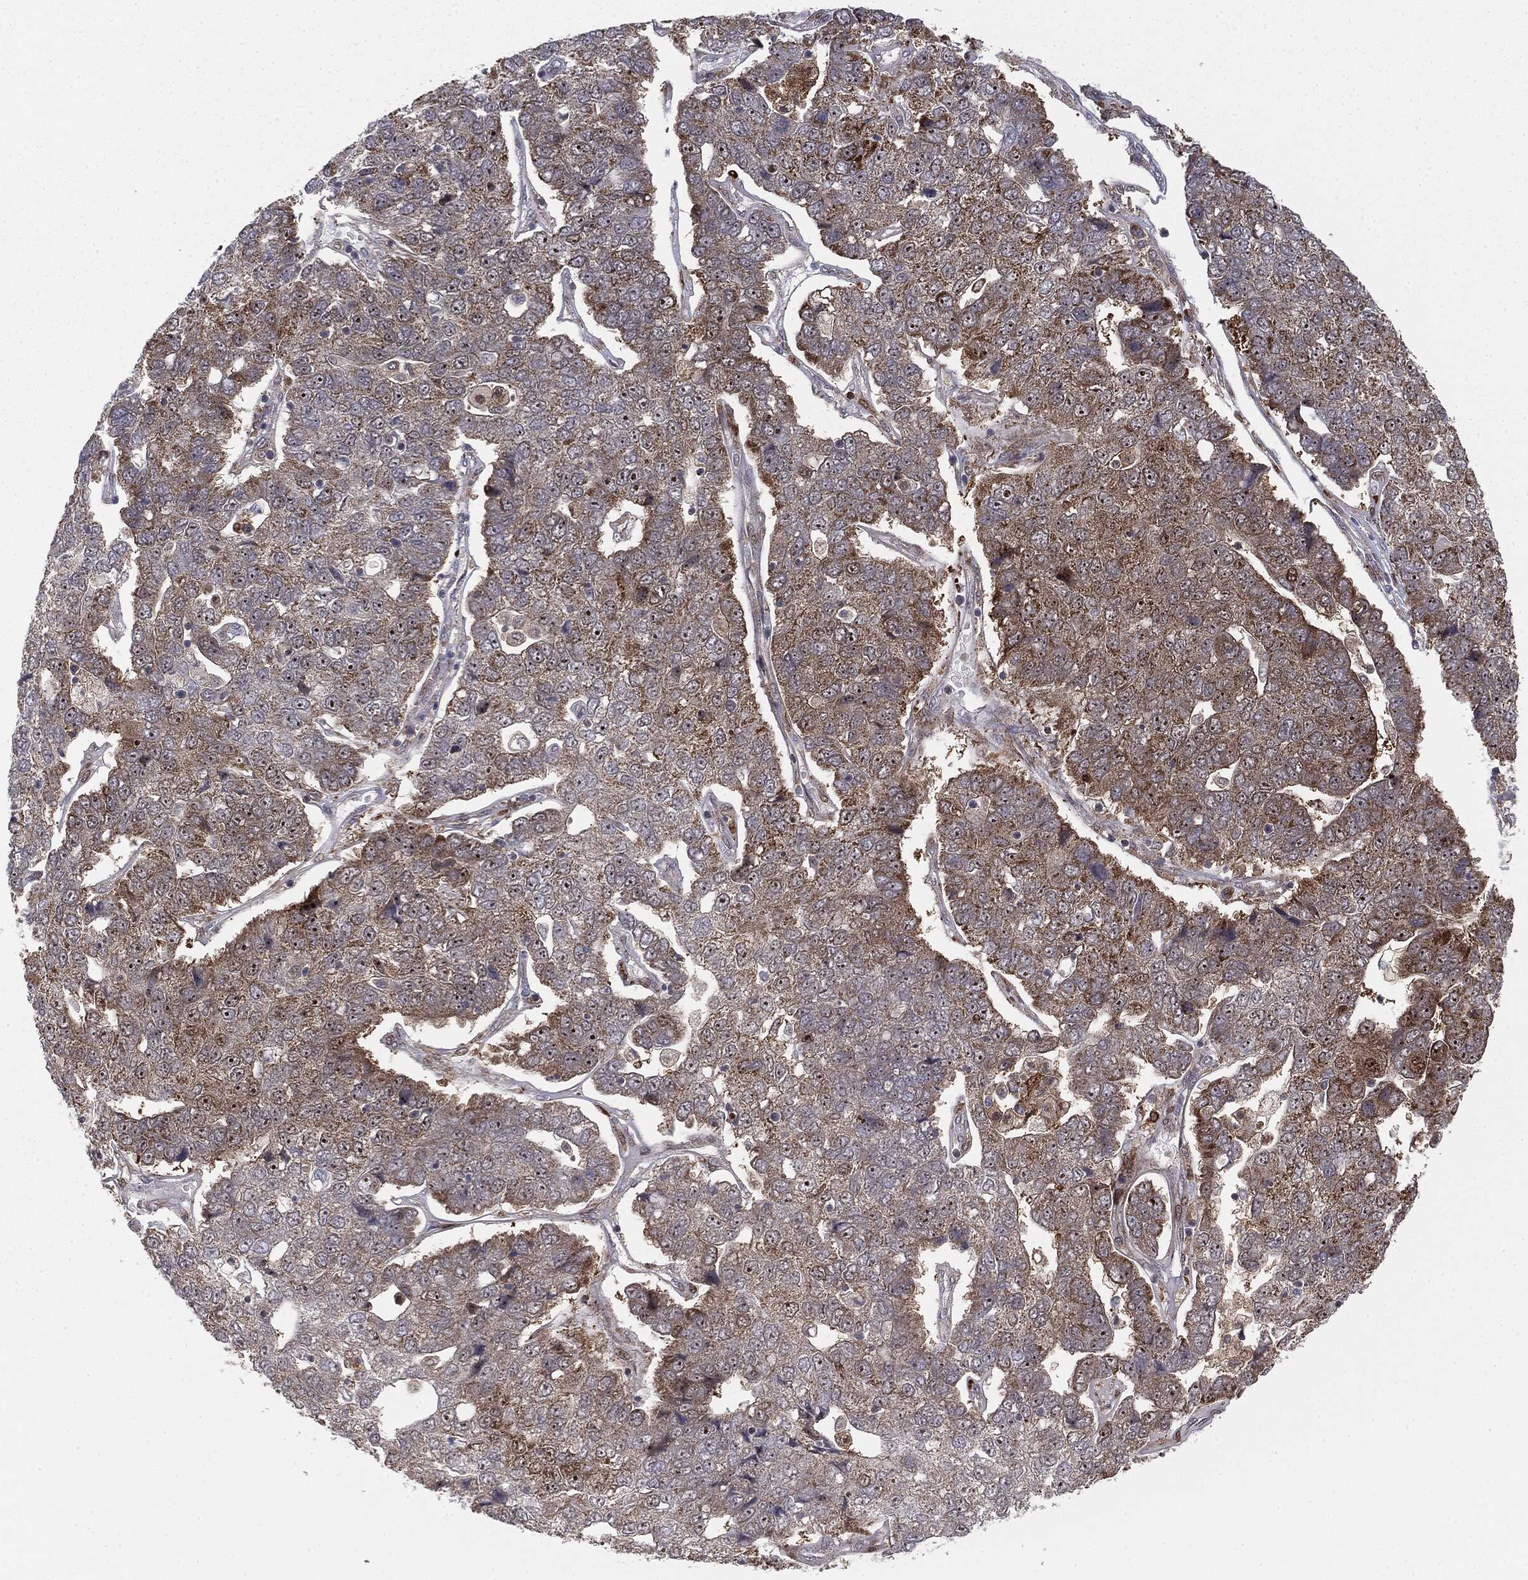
{"staining": {"intensity": "moderate", "quantity": "<25%", "location": "cytoplasmic/membranous,nuclear"}, "tissue": "pancreatic cancer", "cell_type": "Tumor cells", "image_type": "cancer", "snomed": [{"axis": "morphology", "description": "Adenocarcinoma, NOS"}, {"axis": "topography", "description": "Pancreas"}], "caption": "This is a photomicrograph of immunohistochemistry (IHC) staining of pancreatic cancer, which shows moderate expression in the cytoplasmic/membranous and nuclear of tumor cells.", "gene": "PTEN", "patient": {"sex": "female", "age": 61}}